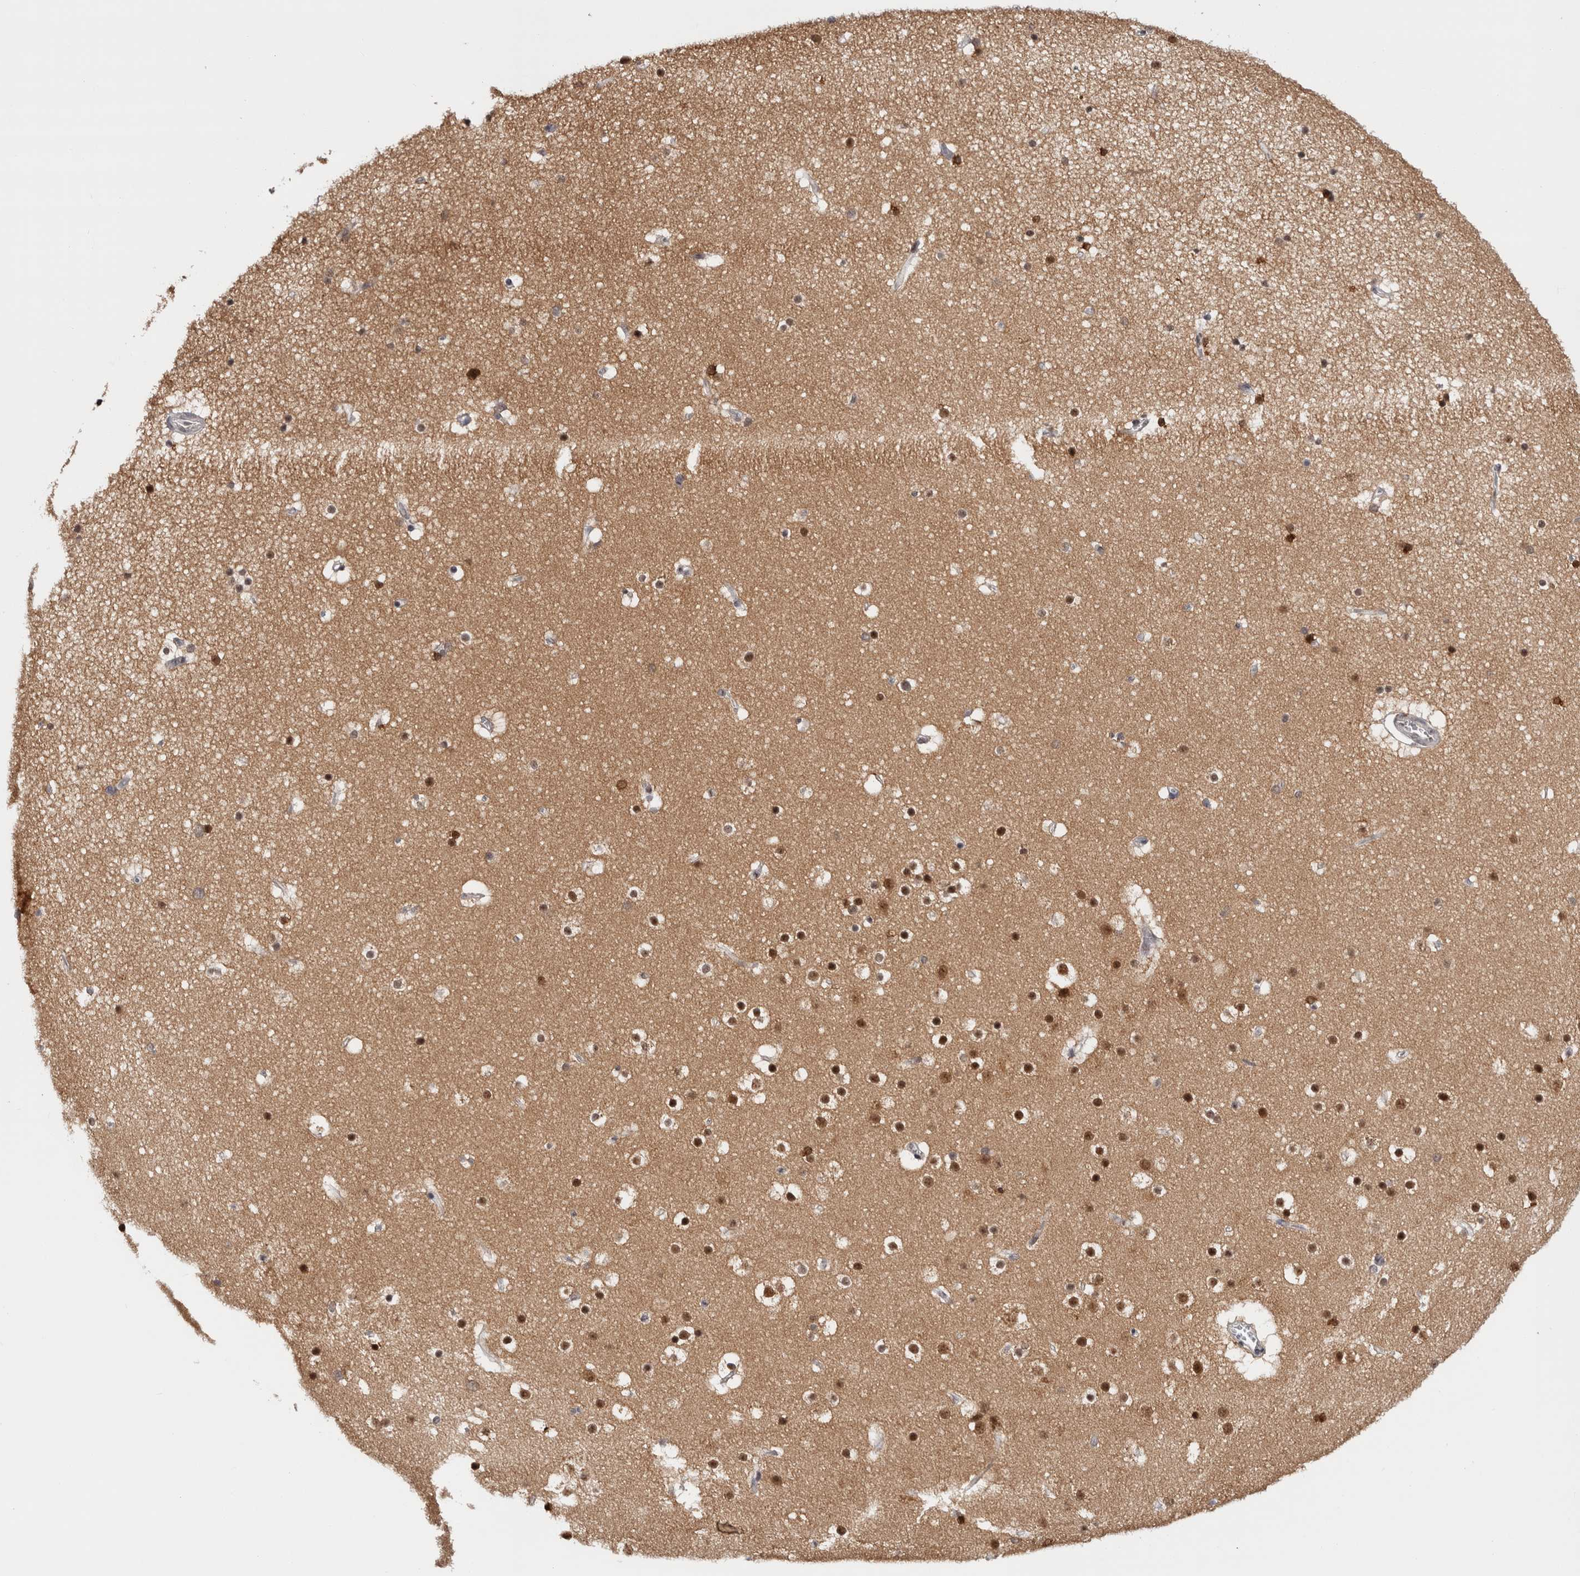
{"staining": {"intensity": "negative", "quantity": "none", "location": "none"}, "tissue": "cerebral cortex", "cell_type": "Endothelial cells", "image_type": "normal", "snomed": [{"axis": "morphology", "description": "Normal tissue, NOS"}, {"axis": "topography", "description": "Cerebral cortex"}], "caption": "Endothelial cells are negative for brown protein staining in normal cerebral cortex. (Stains: DAB immunohistochemistry (IHC) with hematoxylin counter stain, Microscopy: brightfield microscopy at high magnification).", "gene": "MKNK1", "patient": {"sex": "male", "age": 57}}